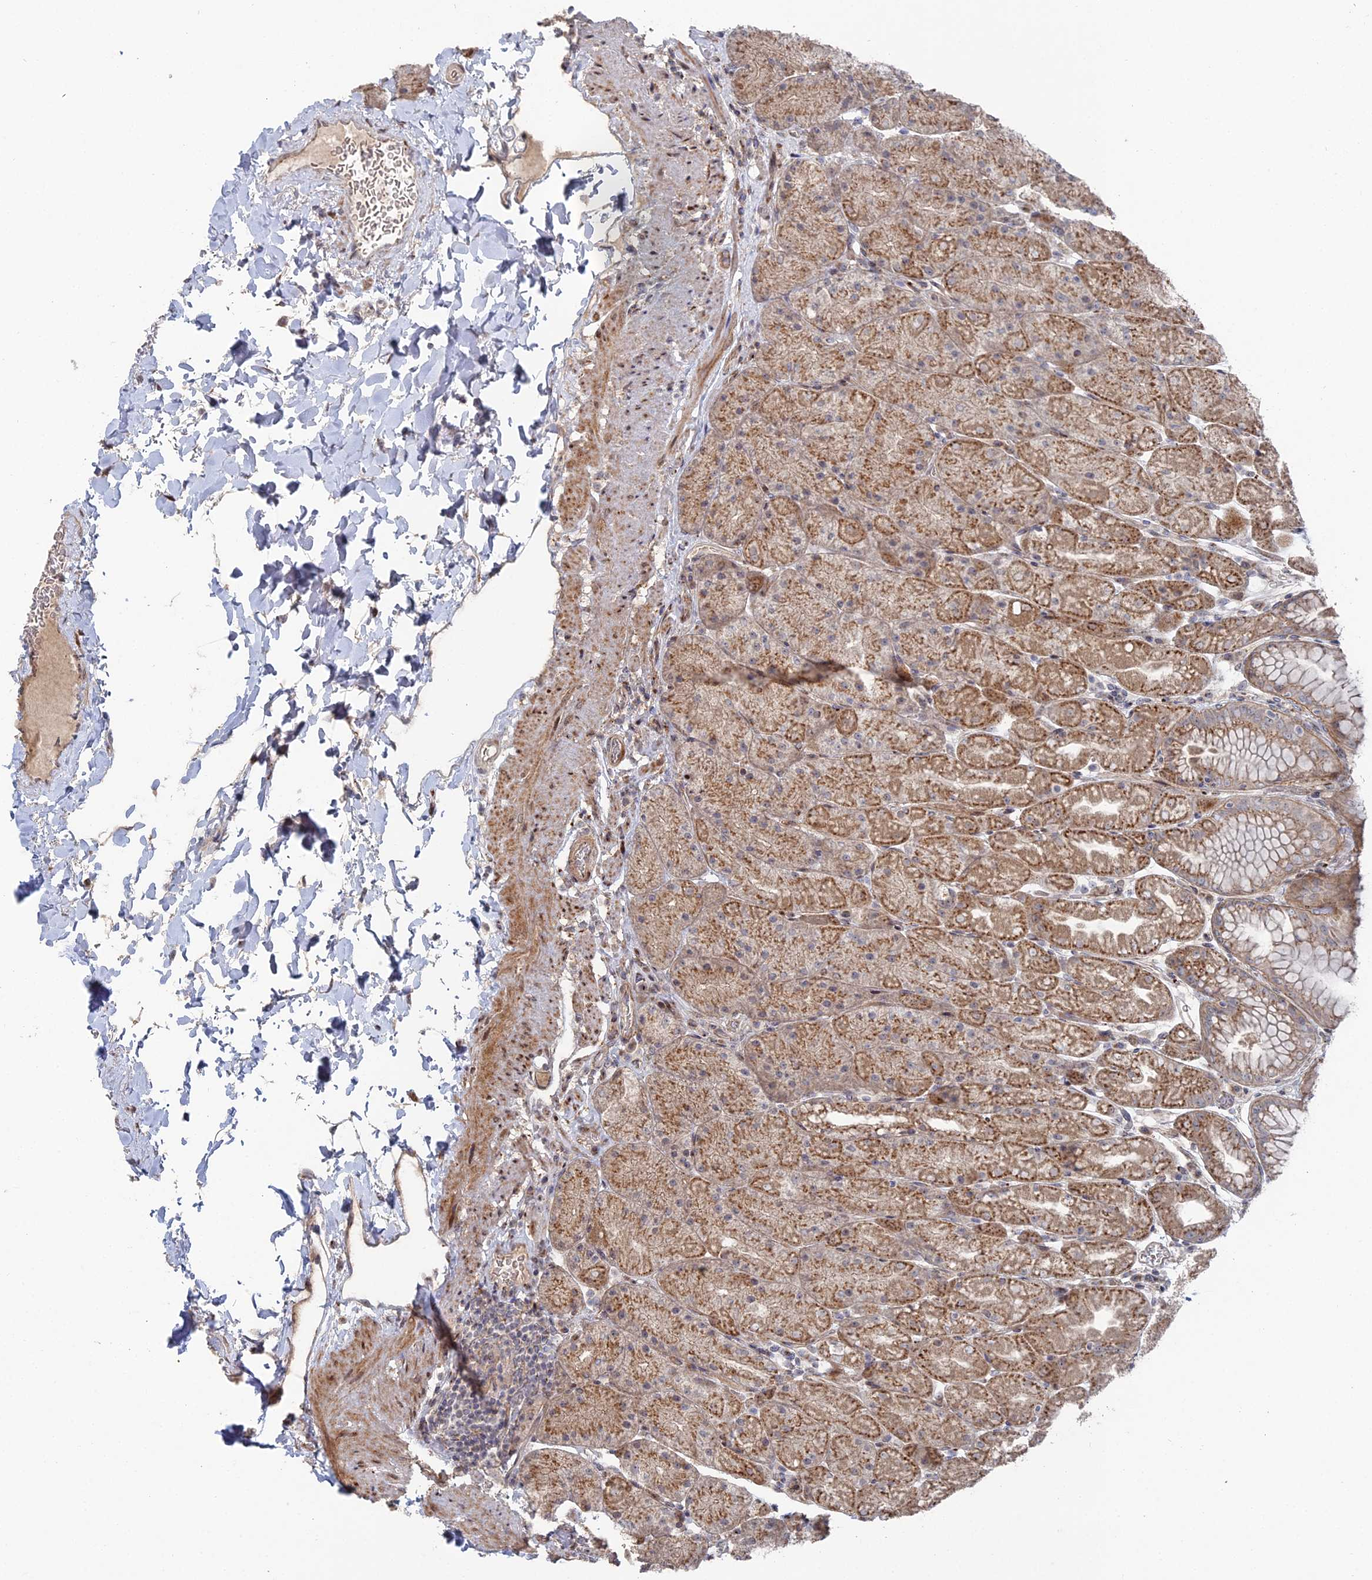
{"staining": {"intensity": "moderate", "quantity": ">75%", "location": "cytoplasmic/membranous"}, "tissue": "stomach", "cell_type": "Glandular cells", "image_type": "normal", "snomed": [{"axis": "morphology", "description": "Normal tissue, NOS"}, {"axis": "topography", "description": "Stomach, upper"}, {"axis": "topography", "description": "Stomach, lower"}], "caption": "Stomach stained for a protein (brown) displays moderate cytoplasmic/membranous positive expression in approximately >75% of glandular cells.", "gene": "SGMS1", "patient": {"sex": "male", "age": 67}}